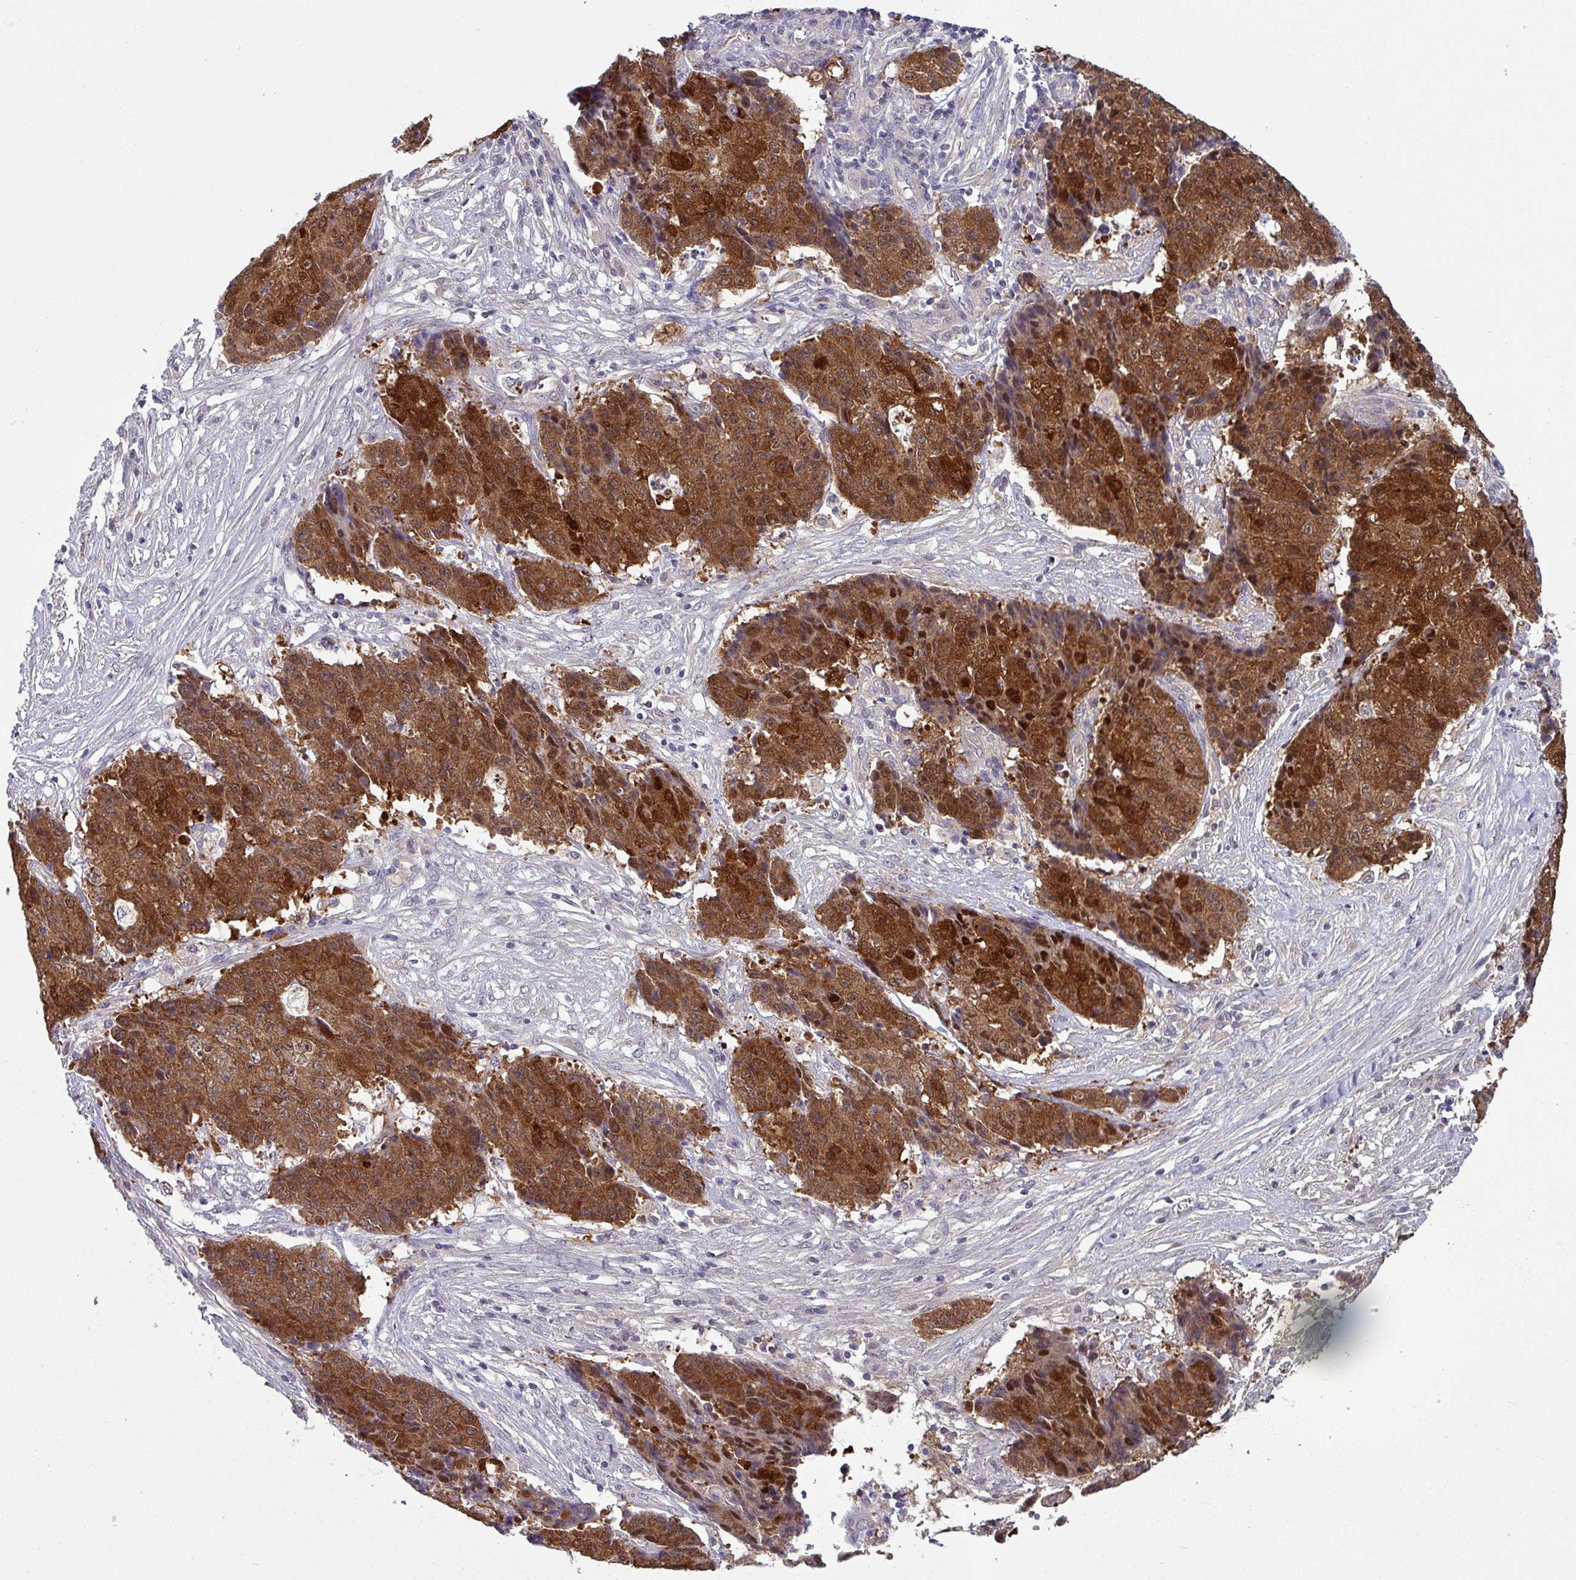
{"staining": {"intensity": "strong", "quantity": ">75%", "location": "cytoplasmic/membranous,nuclear"}, "tissue": "ovarian cancer", "cell_type": "Tumor cells", "image_type": "cancer", "snomed": [{"axis": "morphology", "description": "Carcinoma, endometroid"}, {"axis": "topography", "description": "Ovary"}], "caption": "This histopathology image exhibits immunohistochemistry staining of human ovarian endometroid carcinoma, with high strong cytoplasmic/membranous and nuclear expression in approximately >75% of tumor cells.", "gene": "TTLL12", "patient": {"sex": "female", "age": 42}}